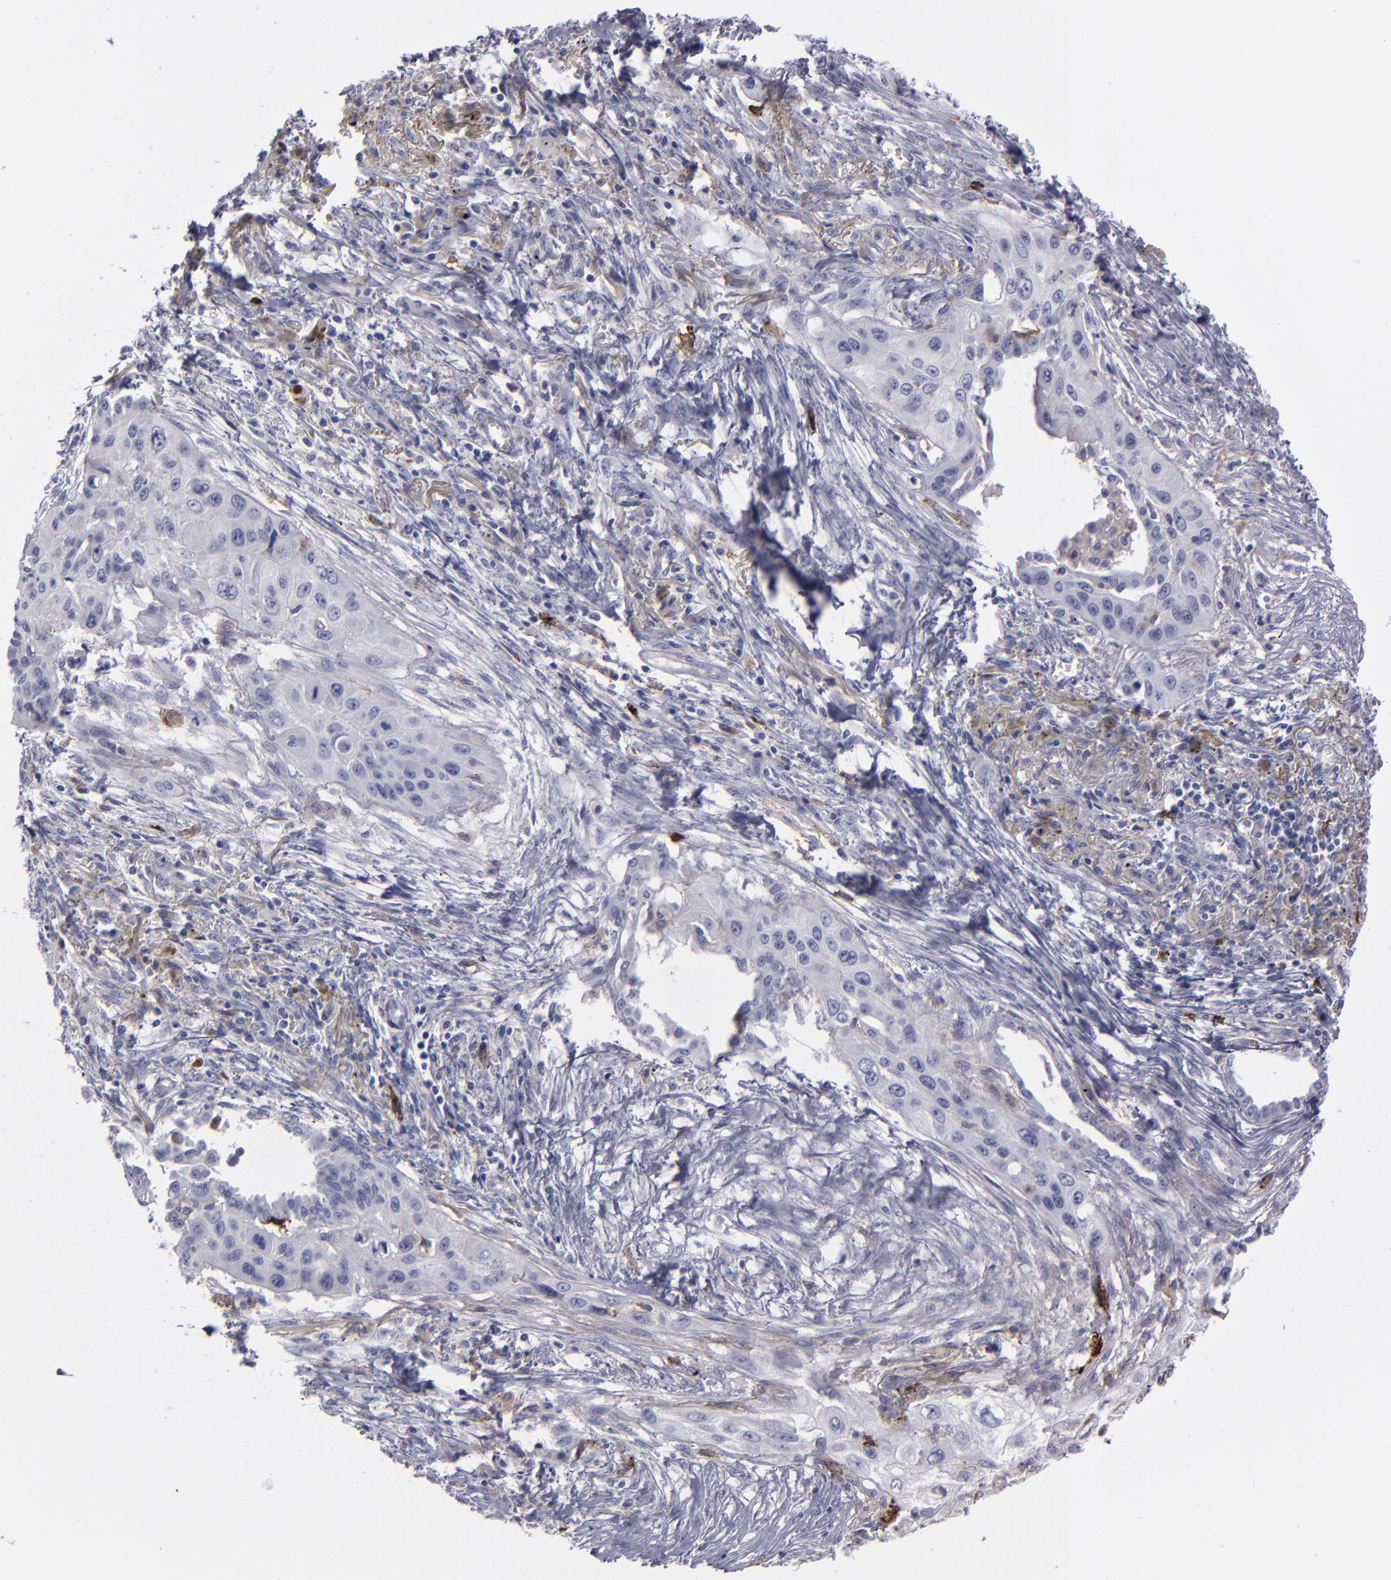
{"staining": {"intensity": "negative", "quantity": "none", "location": "none"}, "tissue": "lung cancer", "cell_type": "Tumor cells", "image_type": "cancer", "snomed": [{"axis": "morphology", "description": "Squamous cell carcinoma, NOS"}, {"axis": "topography", "description": "Lung"}], "caption": "Immunohistochemical staining of lung squamous cell carcinoma displays no significant positivity in tumor cells. (Brightfield microscopy of DAB (3,3'-diaminobenzidine) IHC at high magnification).", "gene": "ANPEP", "patient": {"sex": "male", "age": 71}}